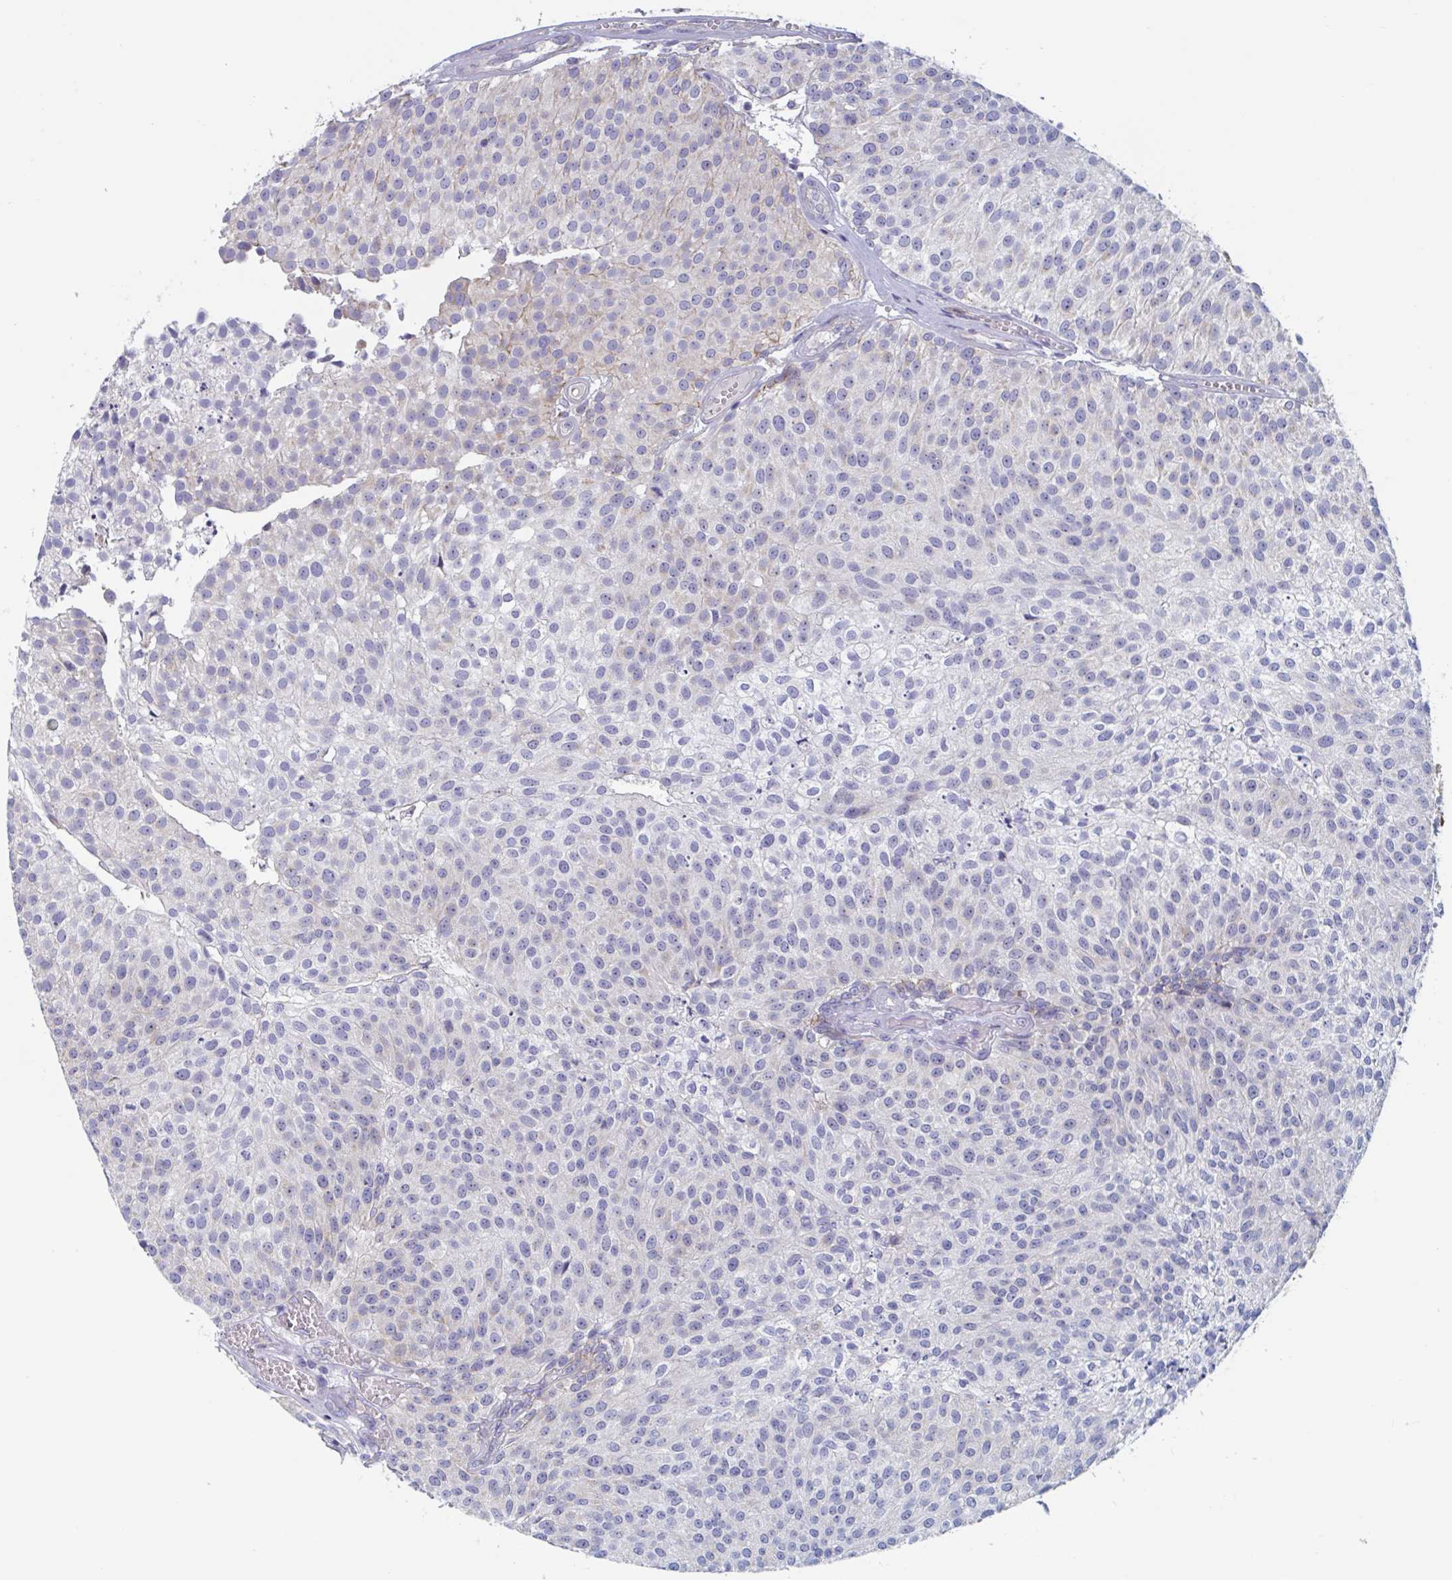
{"staining": {"intensity": "moderate", "quantity": "25%-75%", "location": "cytoplasmic/membranous"}, "tissue": "urothelial cancer", "cell_type": "Tumor cells", "image_type": "cancer", "snomed": [{"axis": "morphology", "description": "Urothelial carcinoma, Low grade"}, {"axis": "topography", "description": "Urinary bladder"}], "caption": "IHC image of urothelial carcinoma (low-grade) stained for a protein (brown), which displays medium levels of moderate cytoplasmic/membranous expression in approximately 25%-75% of tumor cells.", "gene": "MRPL53", "patient": {"sex": "female", "age": 79}}